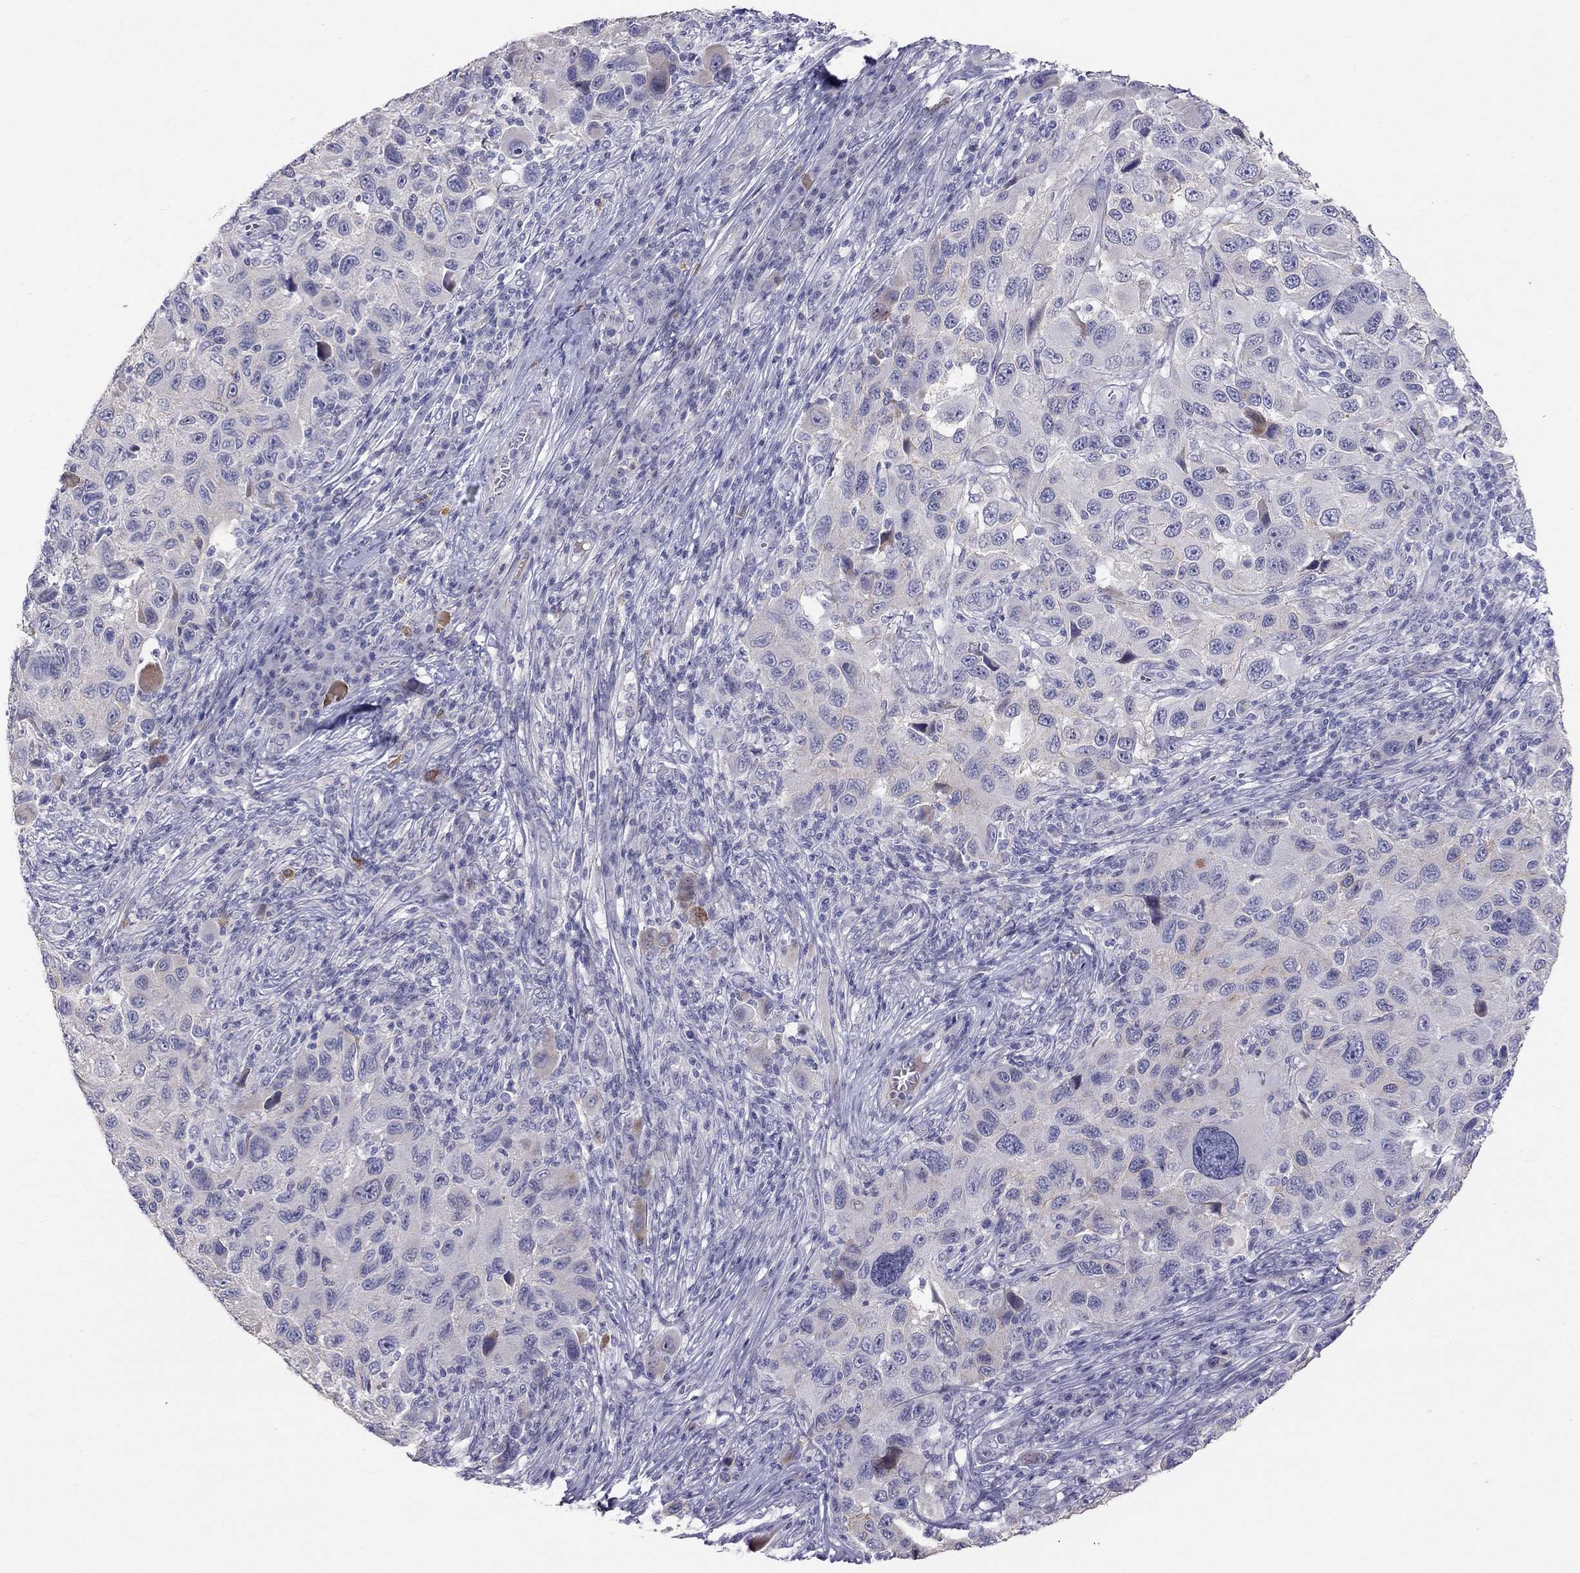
{"staining": {"intensity": "negative", "quantity": "none", "location": "none"}, "tissue": "melanoma", "cell_type": "Tumor cells", "image_type": "cancer", "snomed": [{"axis": "morphology", "description": "Malignant melanoma, NOS"}, {"axis": "topography", "description": "Skin"}], "caption": "The micrograph reveals no significant expression in tumor cells of melanoma.", "gene": "STAR", "patient": {"sex": "male", "age": 53}}